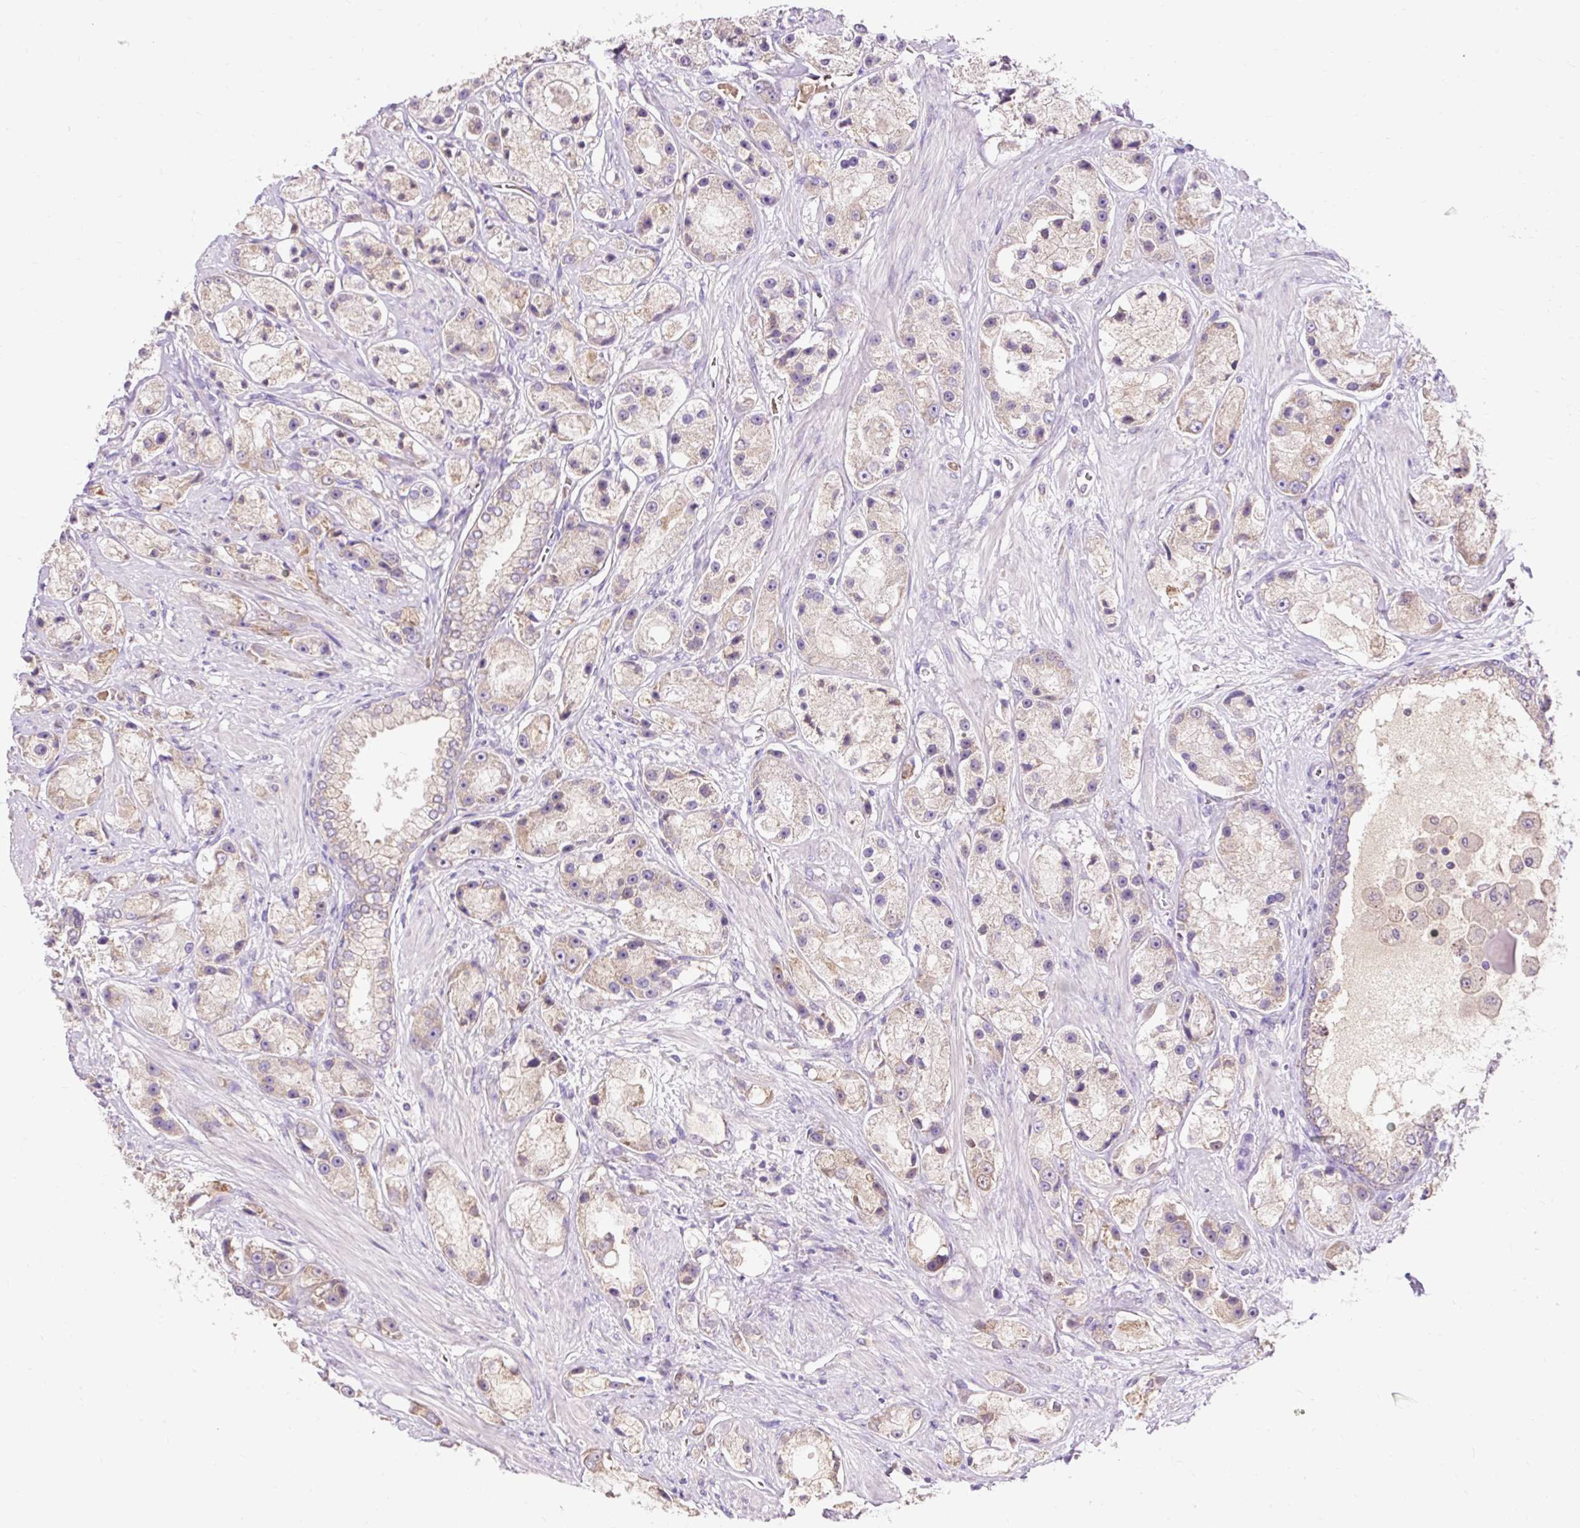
{"staining": {"intensity": "weak", "quantity": "25%-75%", "location": "cytoplasmic/membranous"}, "tissue": "prostate cancer", "cell_type": "Tumor cells", "image_type": "cancer", "snomed": [{"axis": "morphology", "description": "Adenocarcinoma, High grade"}, {"axis": "topography", "description": "Prostate"}], "caption": "Immunohistochemistry (IHC) image of neoplastic tissue: adenocarcinoma (high-grade) (prostate) stained using immunohistochemistry reveals low levels of weak protein expression localized specifically in the cytoplasmic/membranous of tumor cells, appearing as a cytoplasmic/membranous brown color.", "gene": "SEC63", "patient": {"sex": "male", "age": 67}}